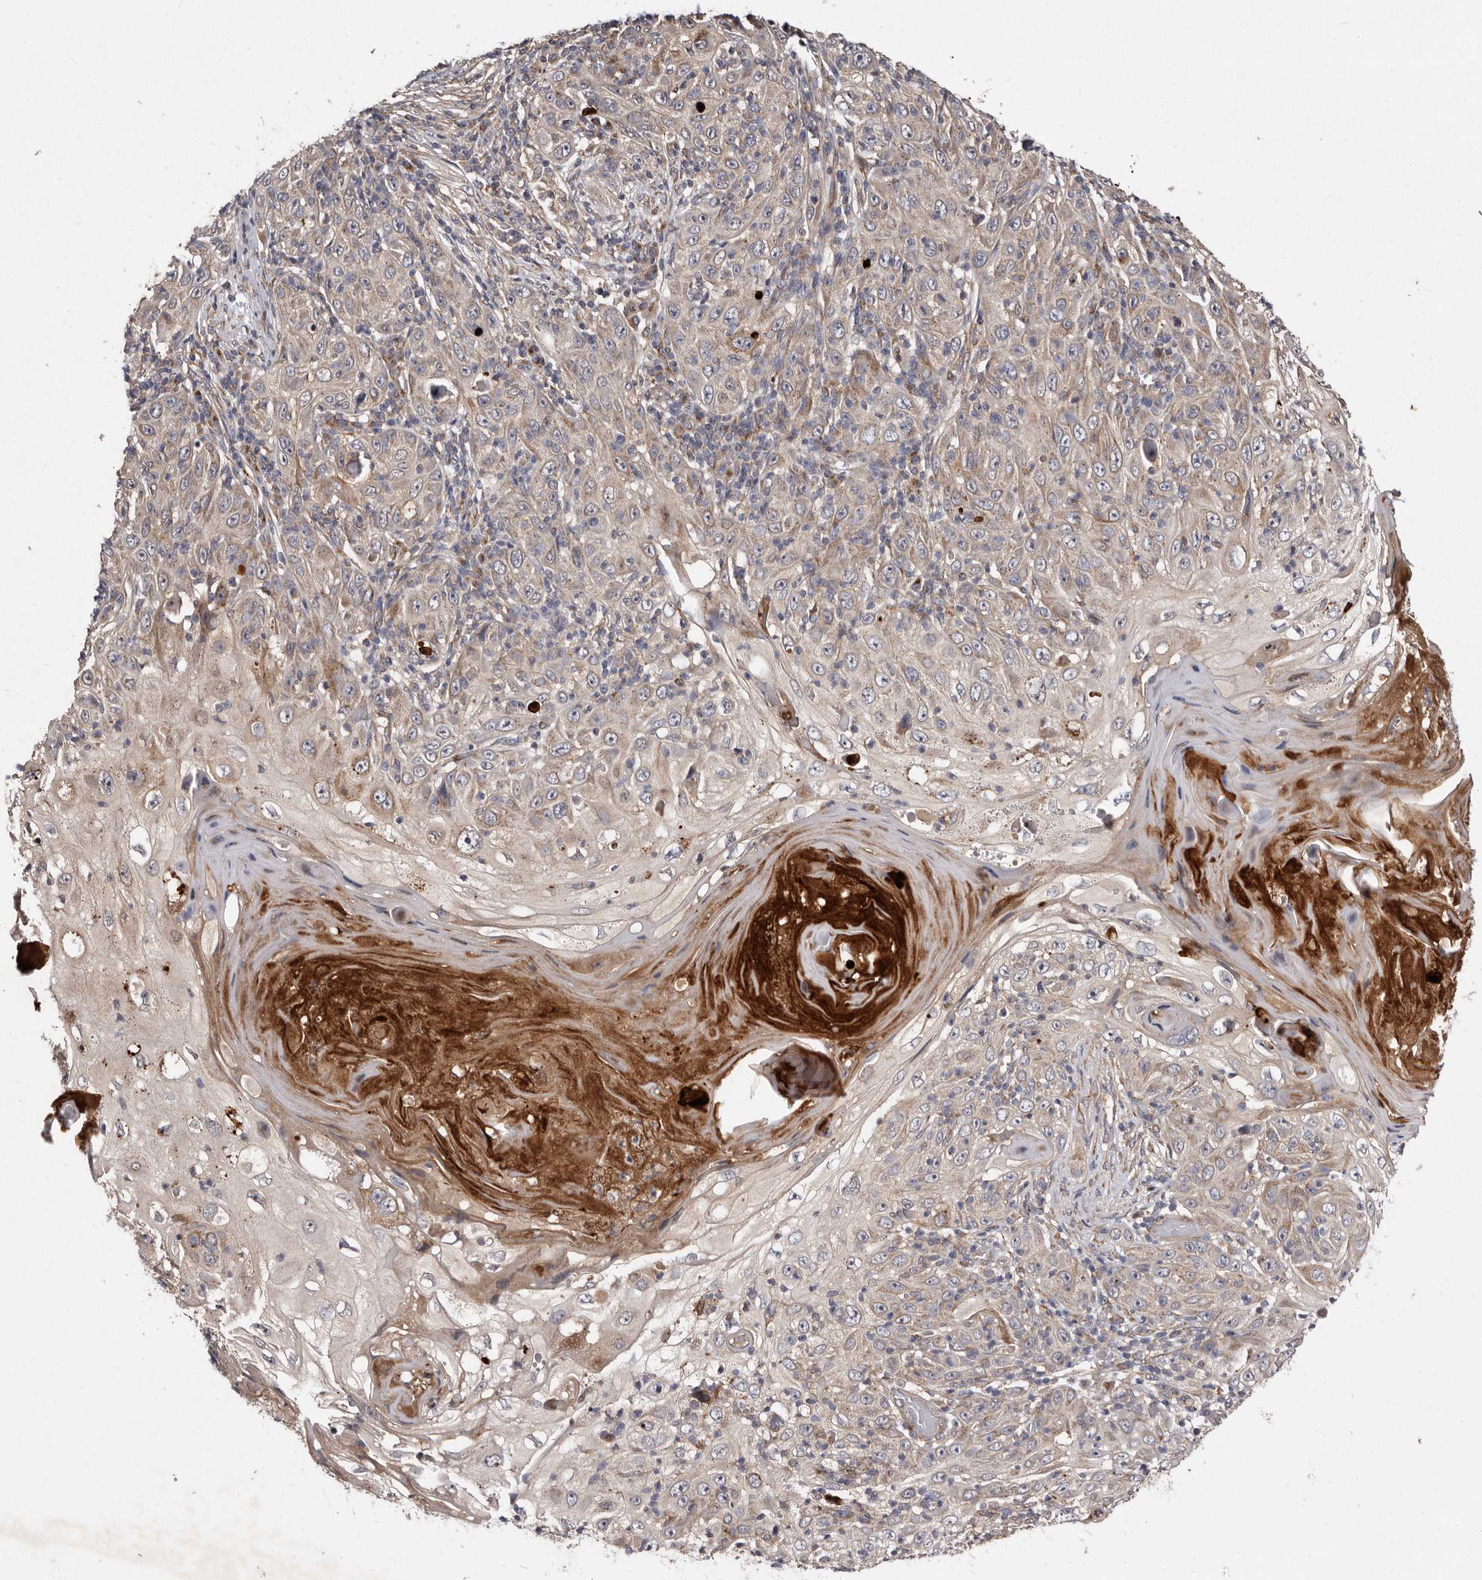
{"staining": {"intensity": "moderate", "quantity": "<25%", "location": "cytoplasmic/membranous"}, "tissue": "skin cancer", "cell_type": "Tumor cells", "image_type": "cancer", "snomed": [{"axis": "morphology", "description": "Squamous cell carcinoma, NOS"}, {"axis": "topography", "description": "Skin"}], "caption": "Moderate cytoplasmic/membranous positivity for a protein is present in approximately <25% of tumor cells of squamous cell carcinoma (skin) using immunohistochemistry.", "gene": "FLAD1", "patient": {"sex": "female", "age": 88}}